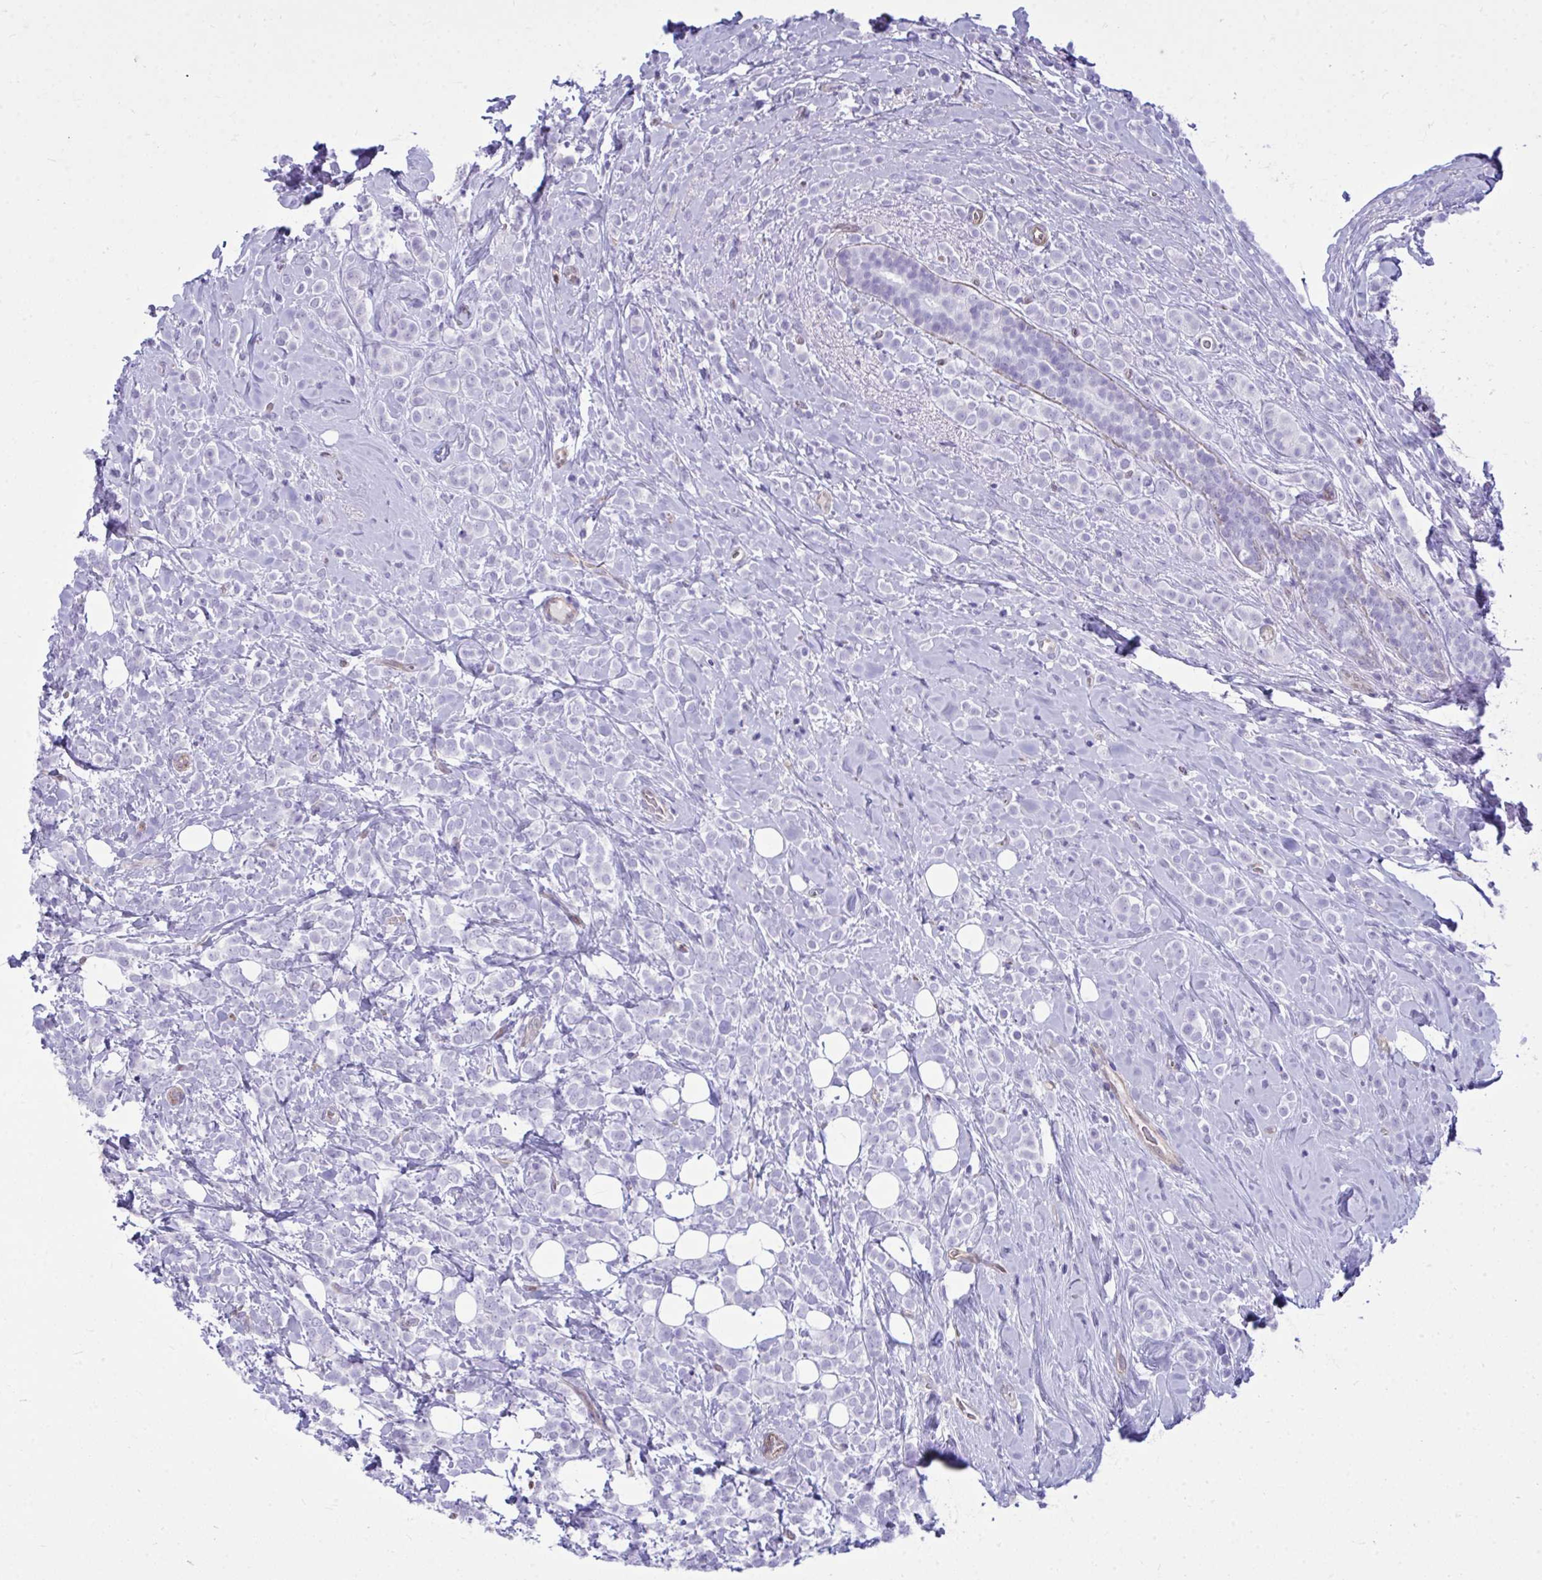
{"staining": {"intensity": "negative", "quantity": "none", "location": "none"}, "tissue": "breast cancer", "cell_type": "Tumor cells", "image_type": "cancer", "snomed": [{"axis": "morphology", "description": "Lobular carcinoma"}, {"axis": "topography", "description": "Breast"}], "caption": "Histopathology image shows no significant protein positivity in tumor cells of breast cancer (lobular carcinoma).", "gene": "LIMS2", "patient": {"sex": "female", "age": 49}}